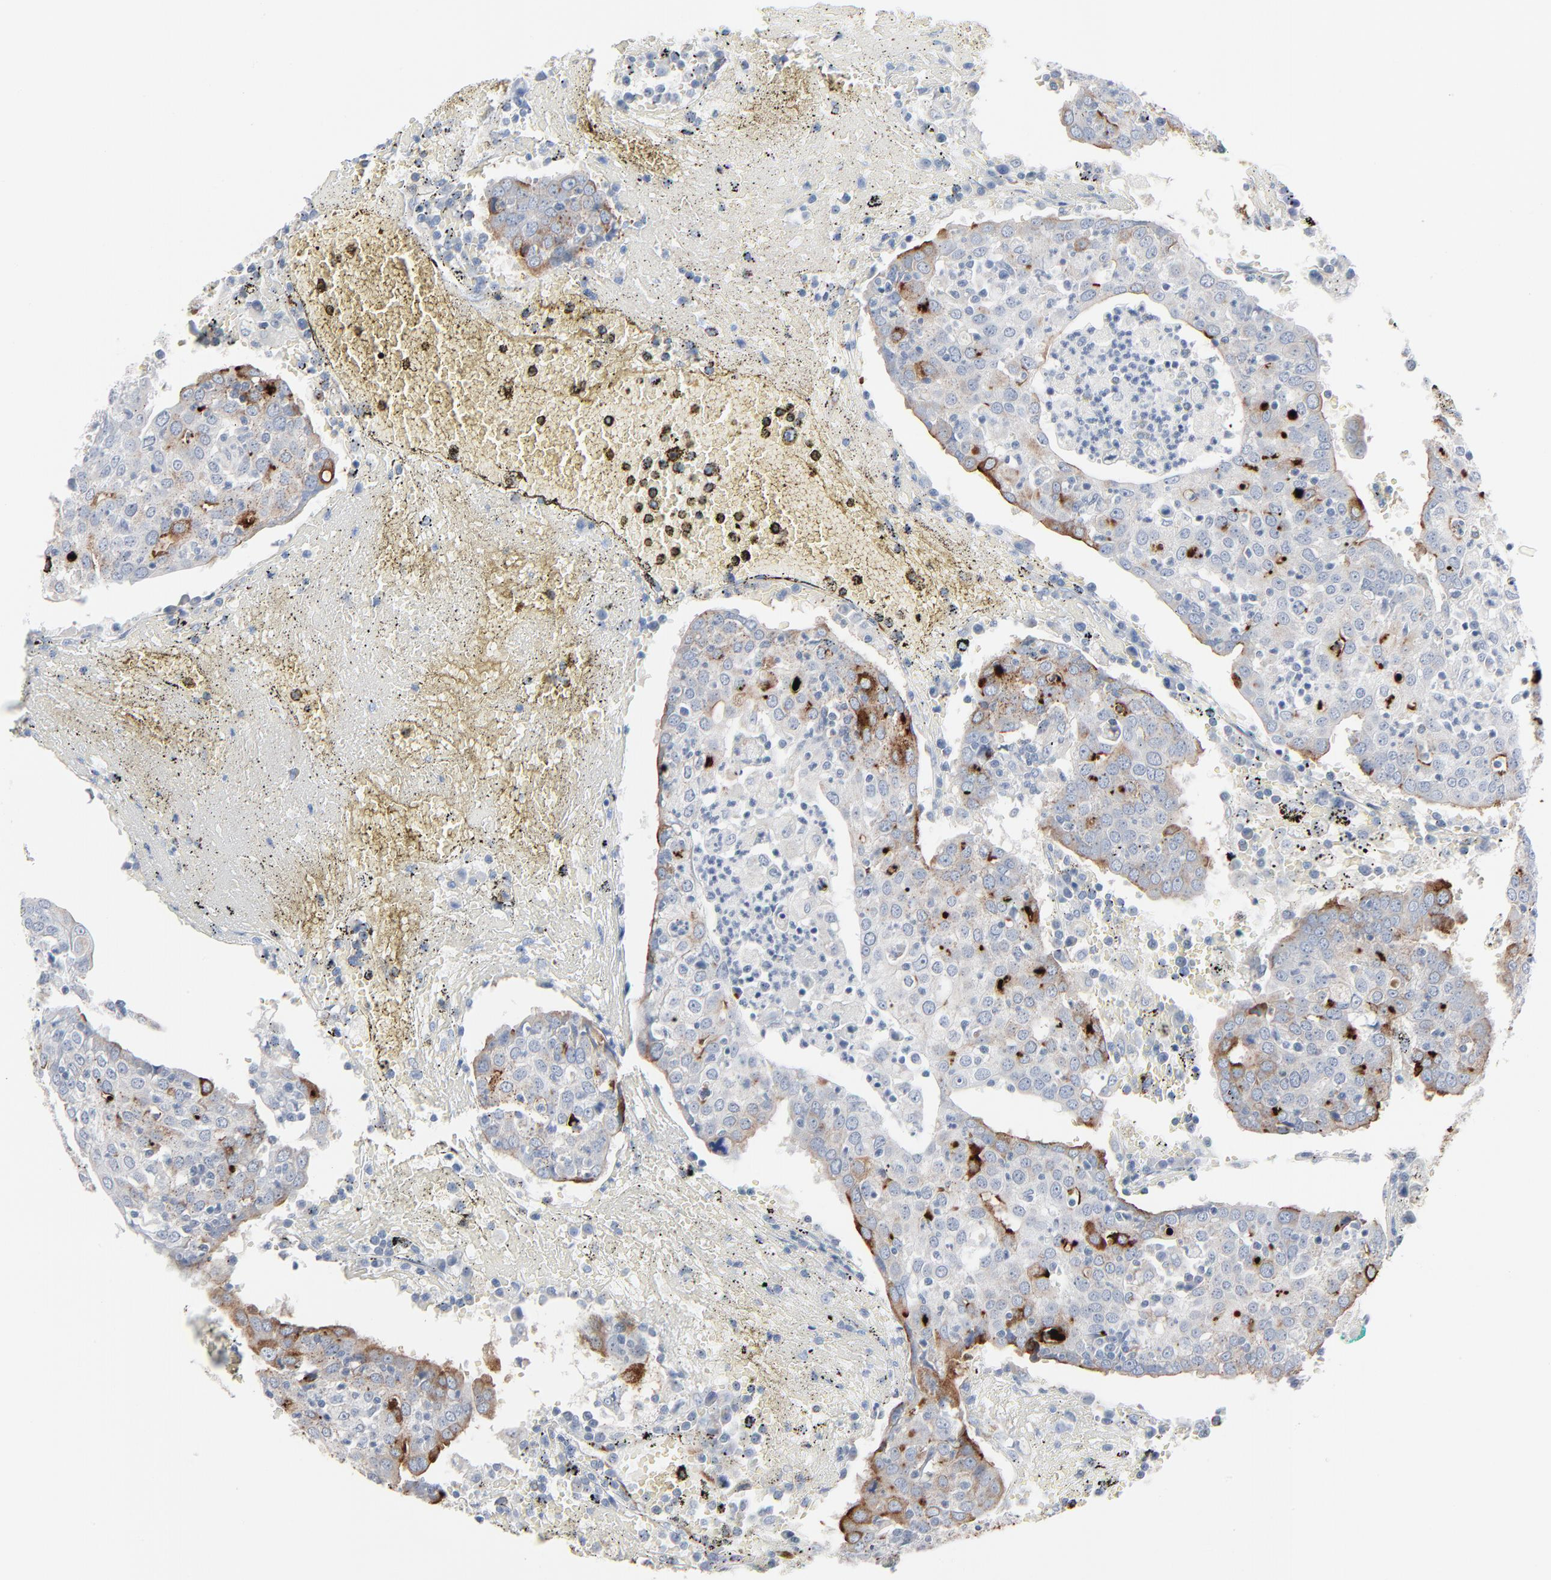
{"staining": {"intensity": "strong", "quantity": "<25%", "location": "cytoplasmic/membranous"}, "tissue": "head and neck cancer", "cell_type": "Tumor cells", "image_type": "cancer", "snomed": [{"axis": "morphology", "description": "Adenocarcinoma, NOS"}, {"axis": "topography", "description": "Salivary gland"}, {"axis": "topography", "description": "Head-Neck"}], "caption": "Approximately <25% of tumor cells in head and neck cancer exhibit strong cytoplasmic/membranous protein positivity as visualized by brown immunohistochemical staining.", "gene": "BGN", "patient": {"sex": "female", "age": 65}}